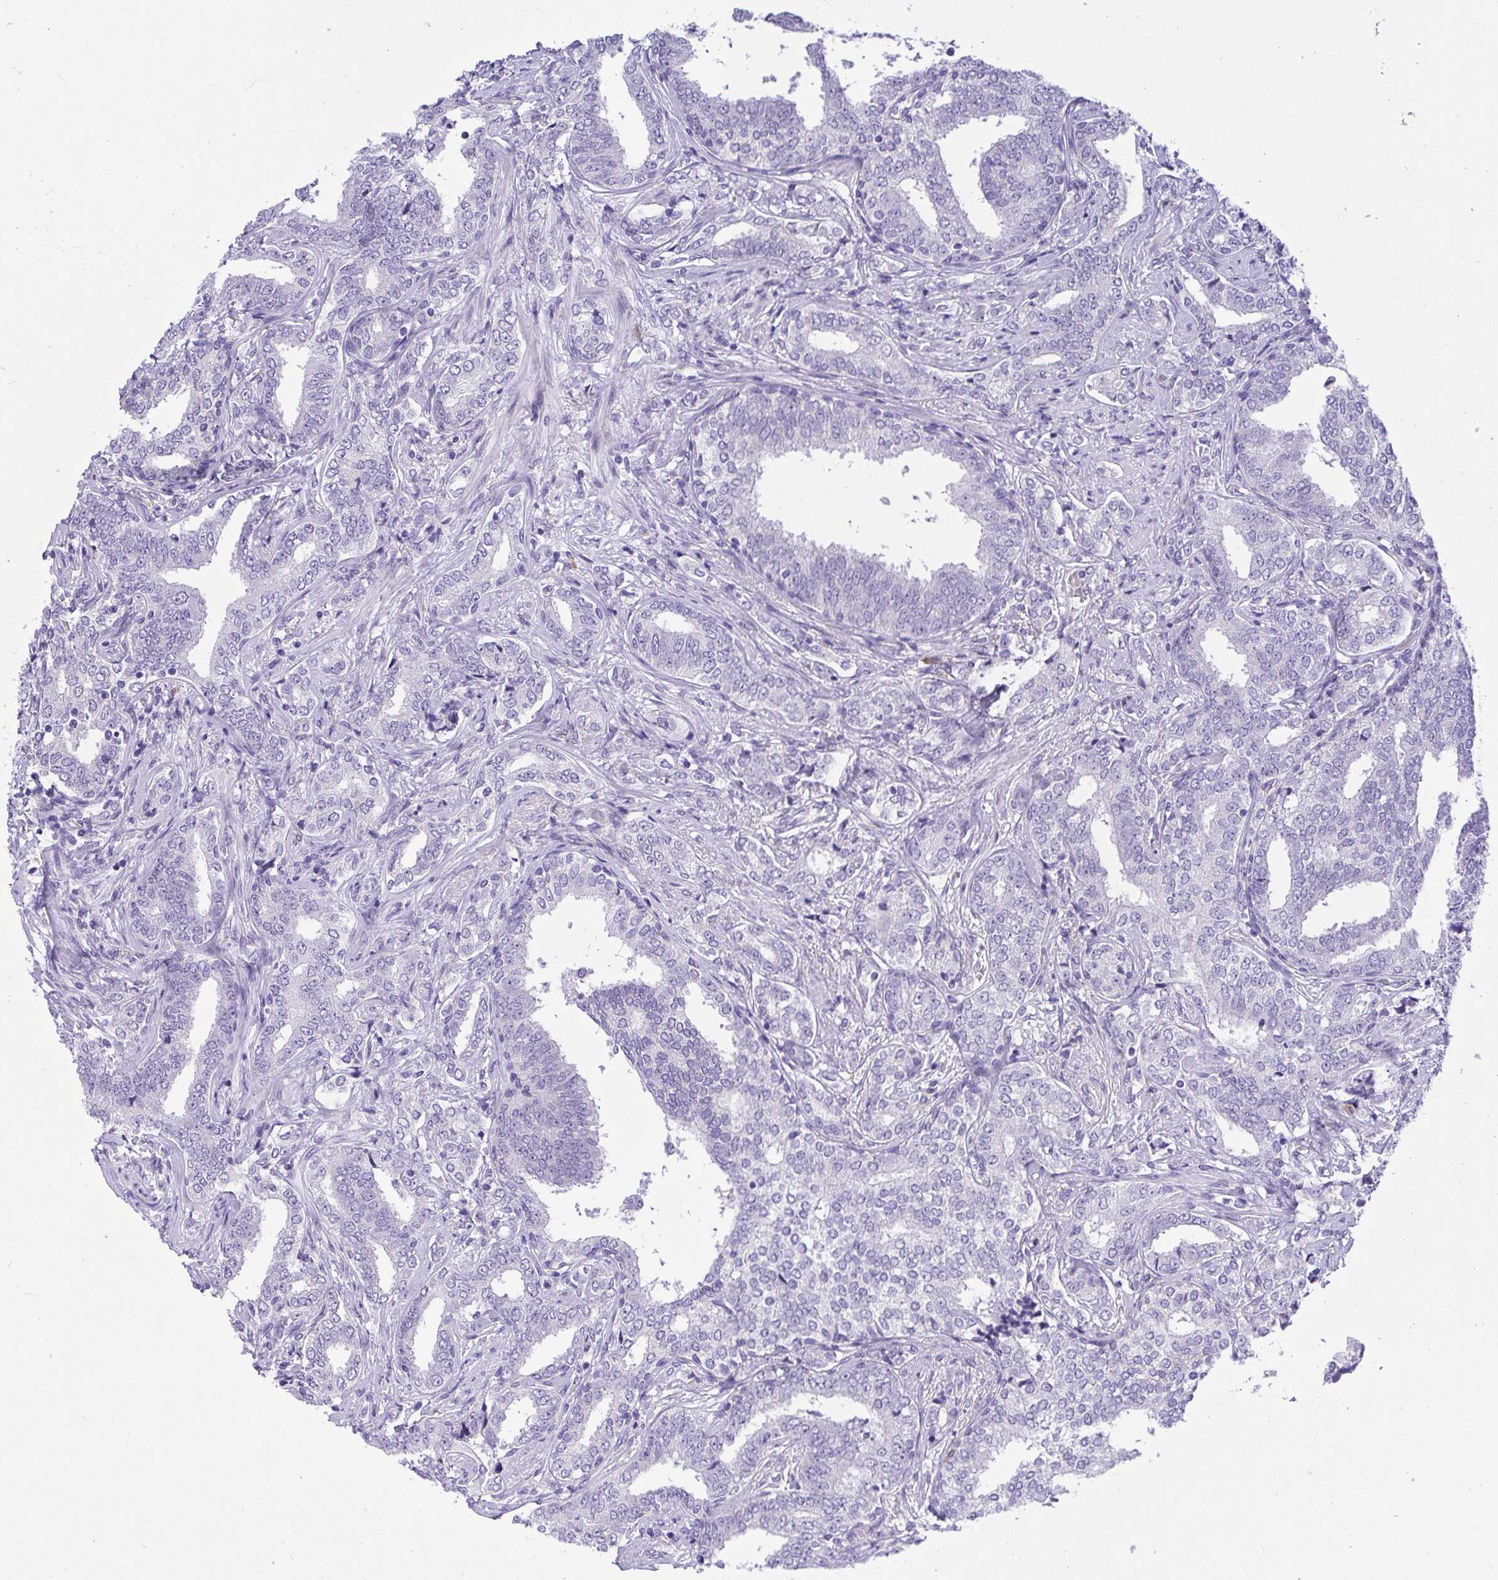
{"staining": {"intensity": "negative", "quantity": "none", "location": "none"}, "tissue": "prostate cancer", "cell_type": "Tumor cells", "image_type": "cancer", "snomed": [{"axis": "morphology", "description": "Adenocarcinoma, High grade"}, {"axis": "topography", "description": "Prostate"}], "caption": "This photomicrograph is of adenocarcinoma (high-grade) (prostate) stained with immunohistochemistry to label a protein in brown with the nuclei are counter-stained blue. There is no expression in tumor cells.", "gene": "ADRA2C", "patient": {"sex": "male", "age": 72}}